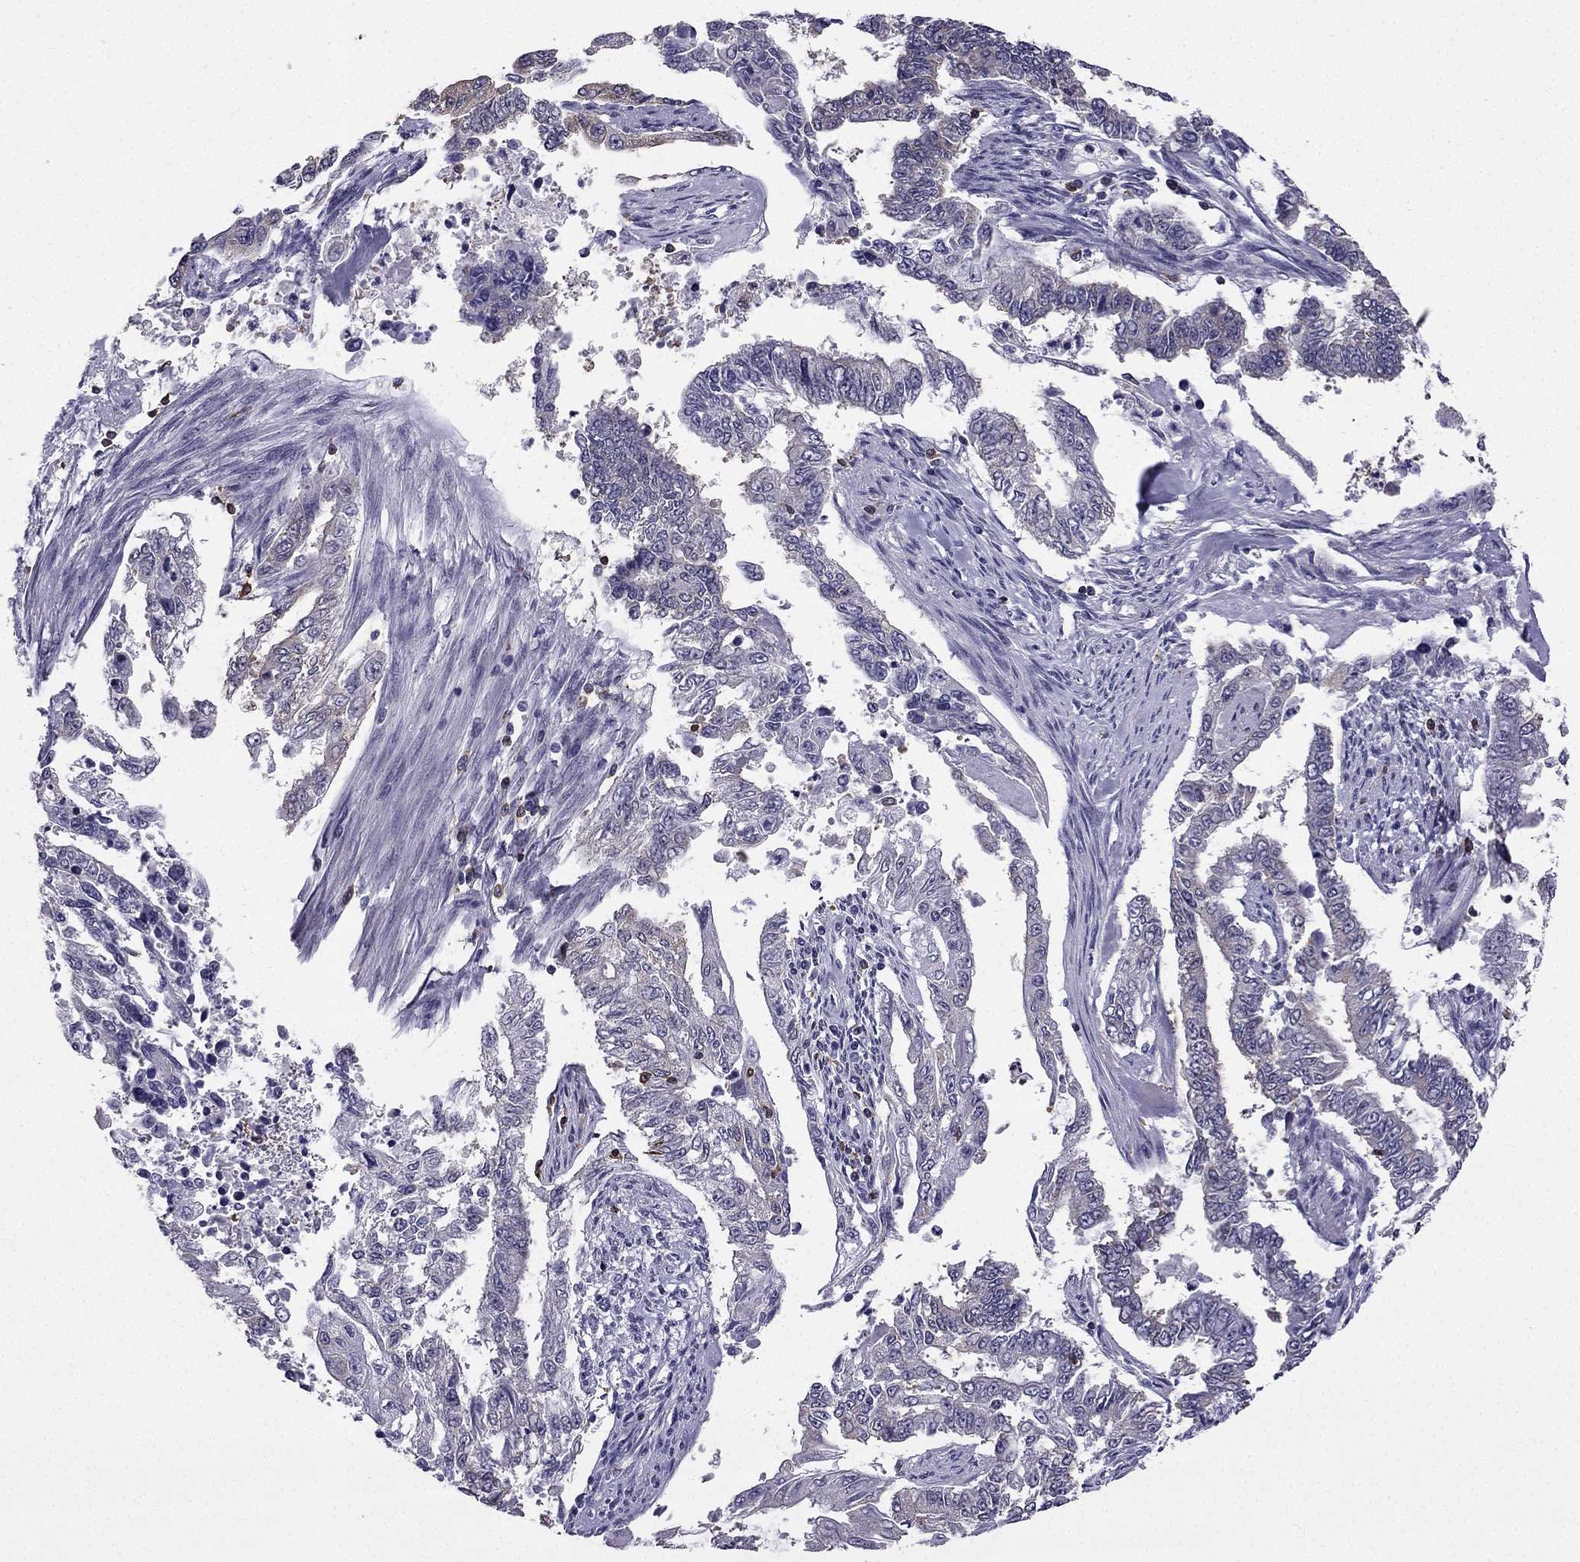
{"staining": {"intensity": "negative", "quantity": "none", "location": "none"}, "tissue": "endometrial cancer", "cell_type": "Tumor cells", "image_type": "cancer", "snomed": [{"axis": "morphology", "description": "Adenocarcinoma, NOS"}, {"axis": "topography", "description": "Uterus"}], "caption": "This is an immunohistochemistry (IHC) micrograph of human endometrial cancer. There is no positivity in tumor cells.", "gene": "CCK", "patient": {"sex": "female", "age": 59}}